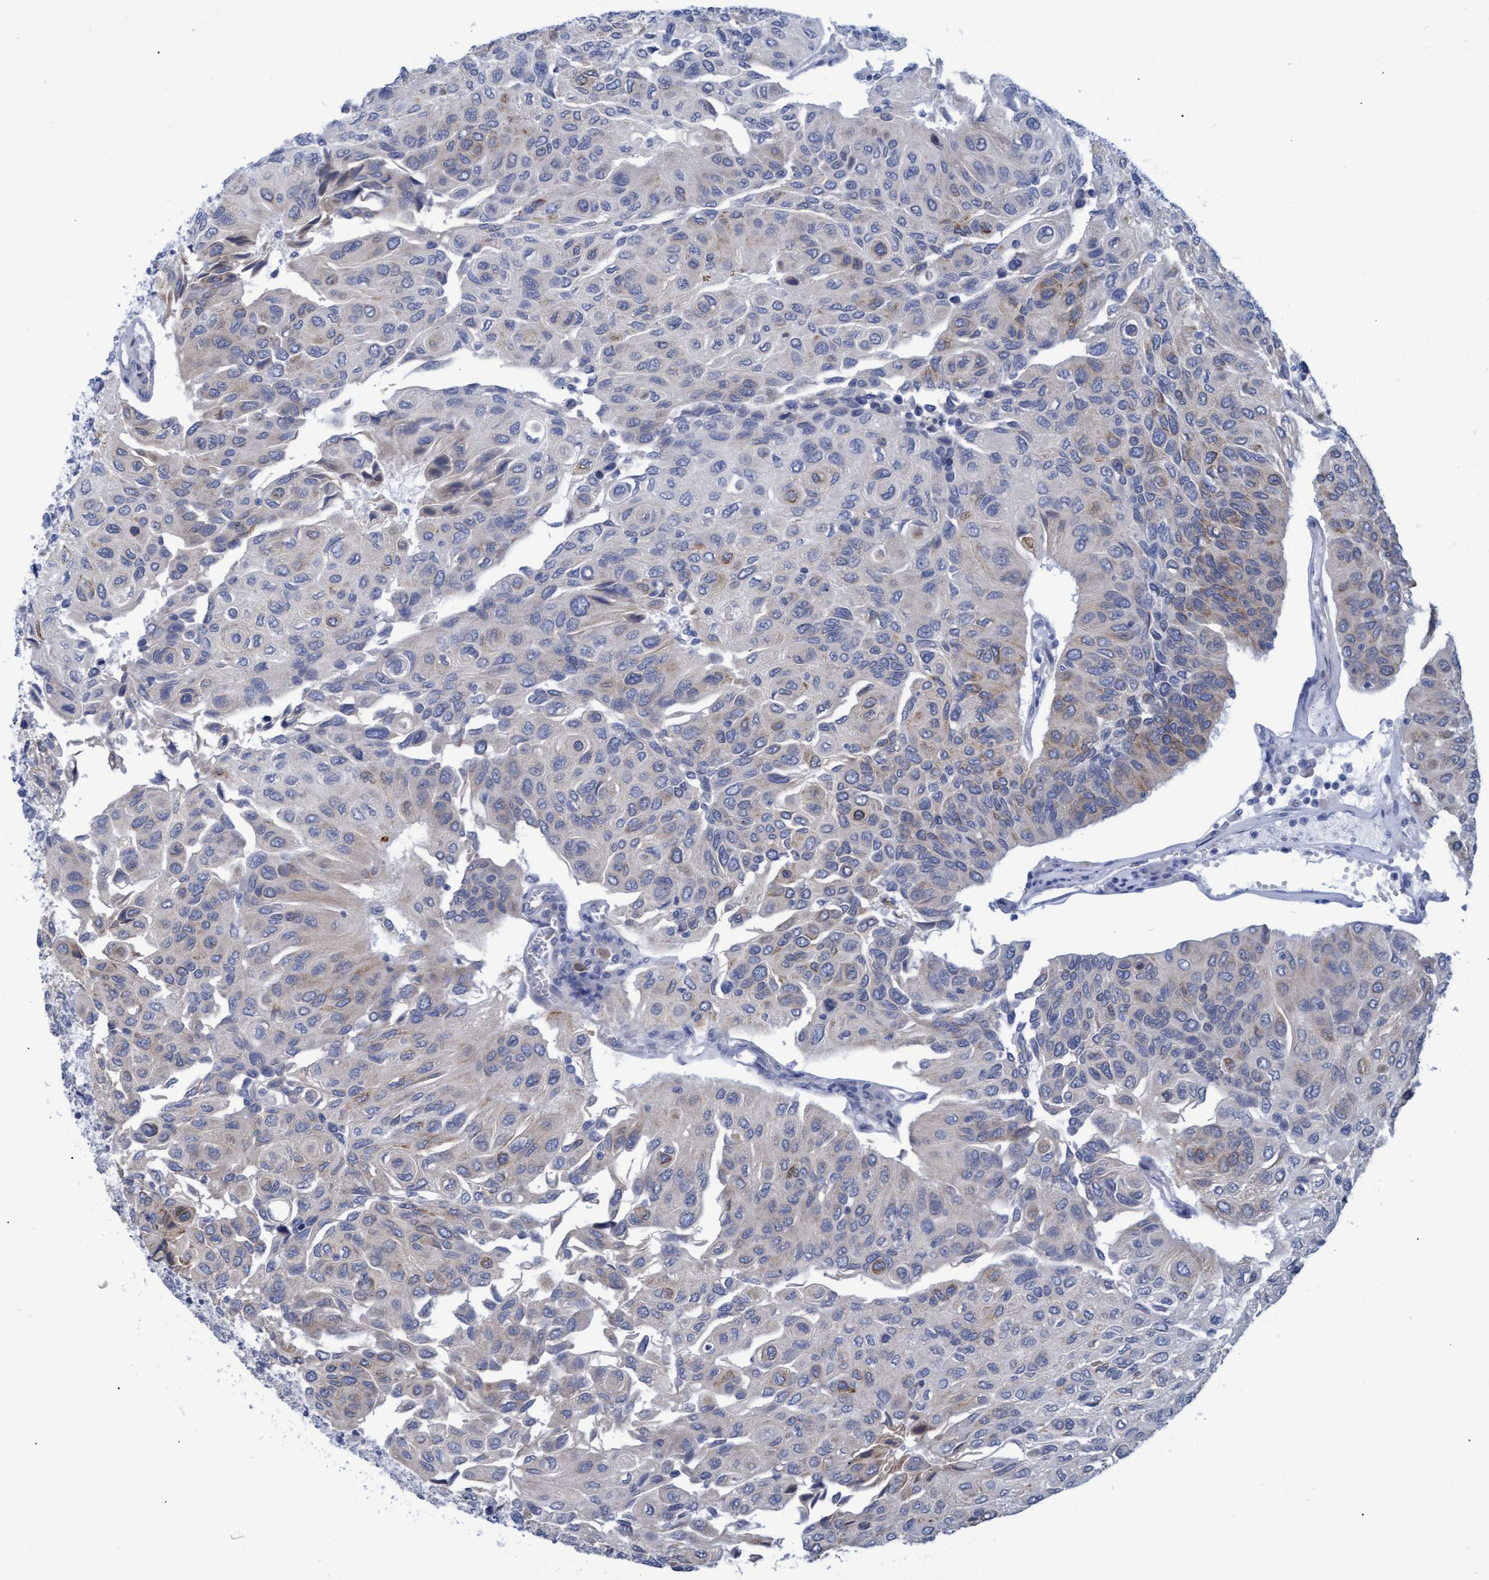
{"staining": {"intensity": "weak", "quantity": "<25%", "location": "cytoplasmic/membranous"}, "tissue": "urothelial cancer", "cell_type": "Tumor cells", "image_type": "cancer", "snomed": [{"axis": "morphology", "description": "Urothelial carcinoma, High grade"}, {"axis": "topography", "description": "Urinary bladder"}], "caption": "High power microscopy image of an immunohistochemistry image of urothelial carcinoma (high-grade), revealing no significant positivity in tumor cells.", "gene": "SSTR3", "patient": {"sex": "male", "age": 66}}